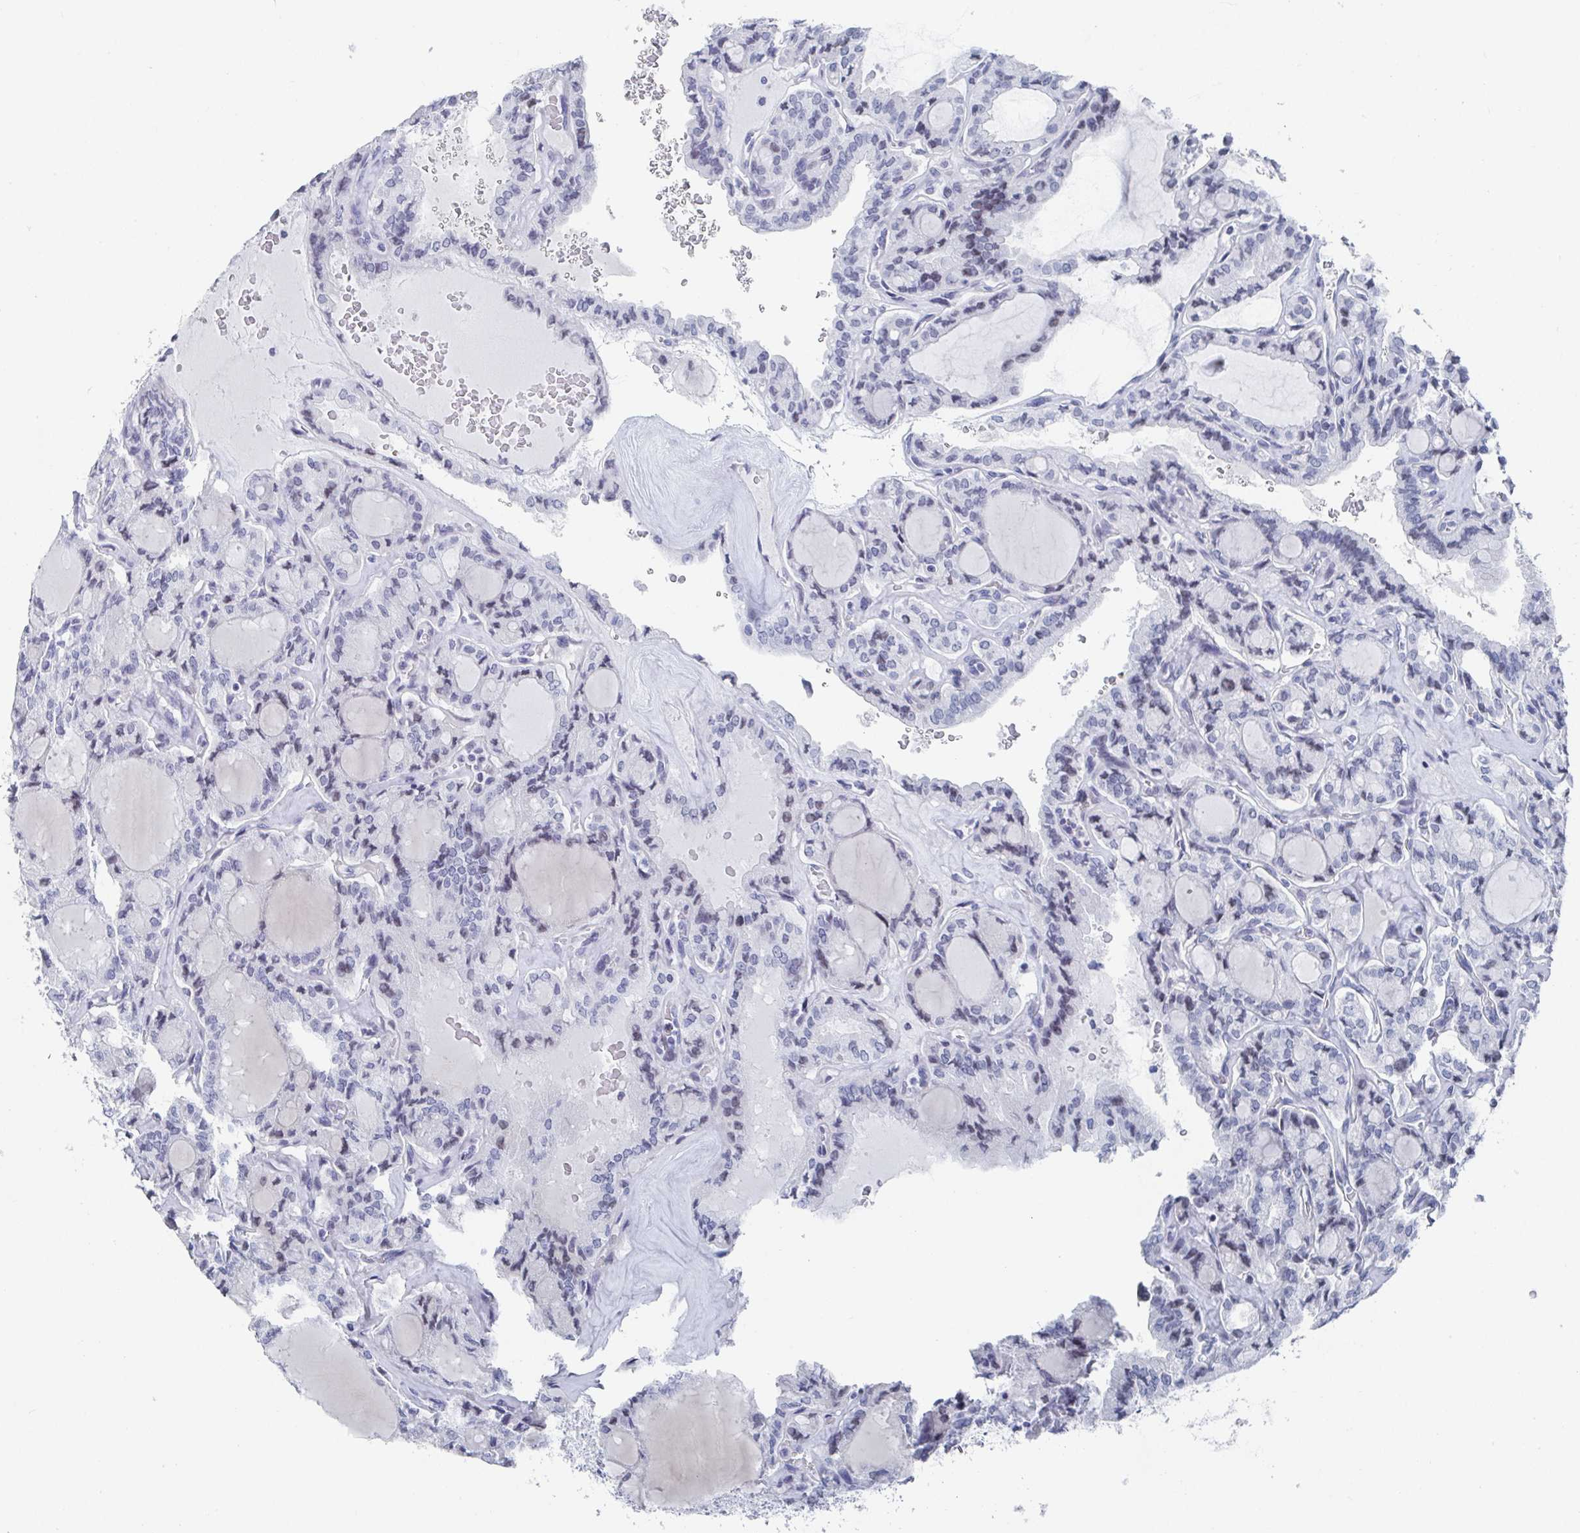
{"staining": {"intensity": "negative", "quantity": "none", "location": "none"}, "tissue": "thyroid cancer", "cell_type": "Tumor cells", "image_type": "cancer", "snomed": [{"axis": "morphology", "description": "Papillary adenocarcinoma, NOS"}, {"axis": "topography", "description": "Thyroid gland"}], "caption": "High power microscopy histopathology image of an immunohistochemistry (IHC) histopathology image of thyroid papillary adenocarcinoma, revealing no significant expression in tumor cells.", "gene": "CAMKV", "patient": {"sex": "male", "age": 87}}